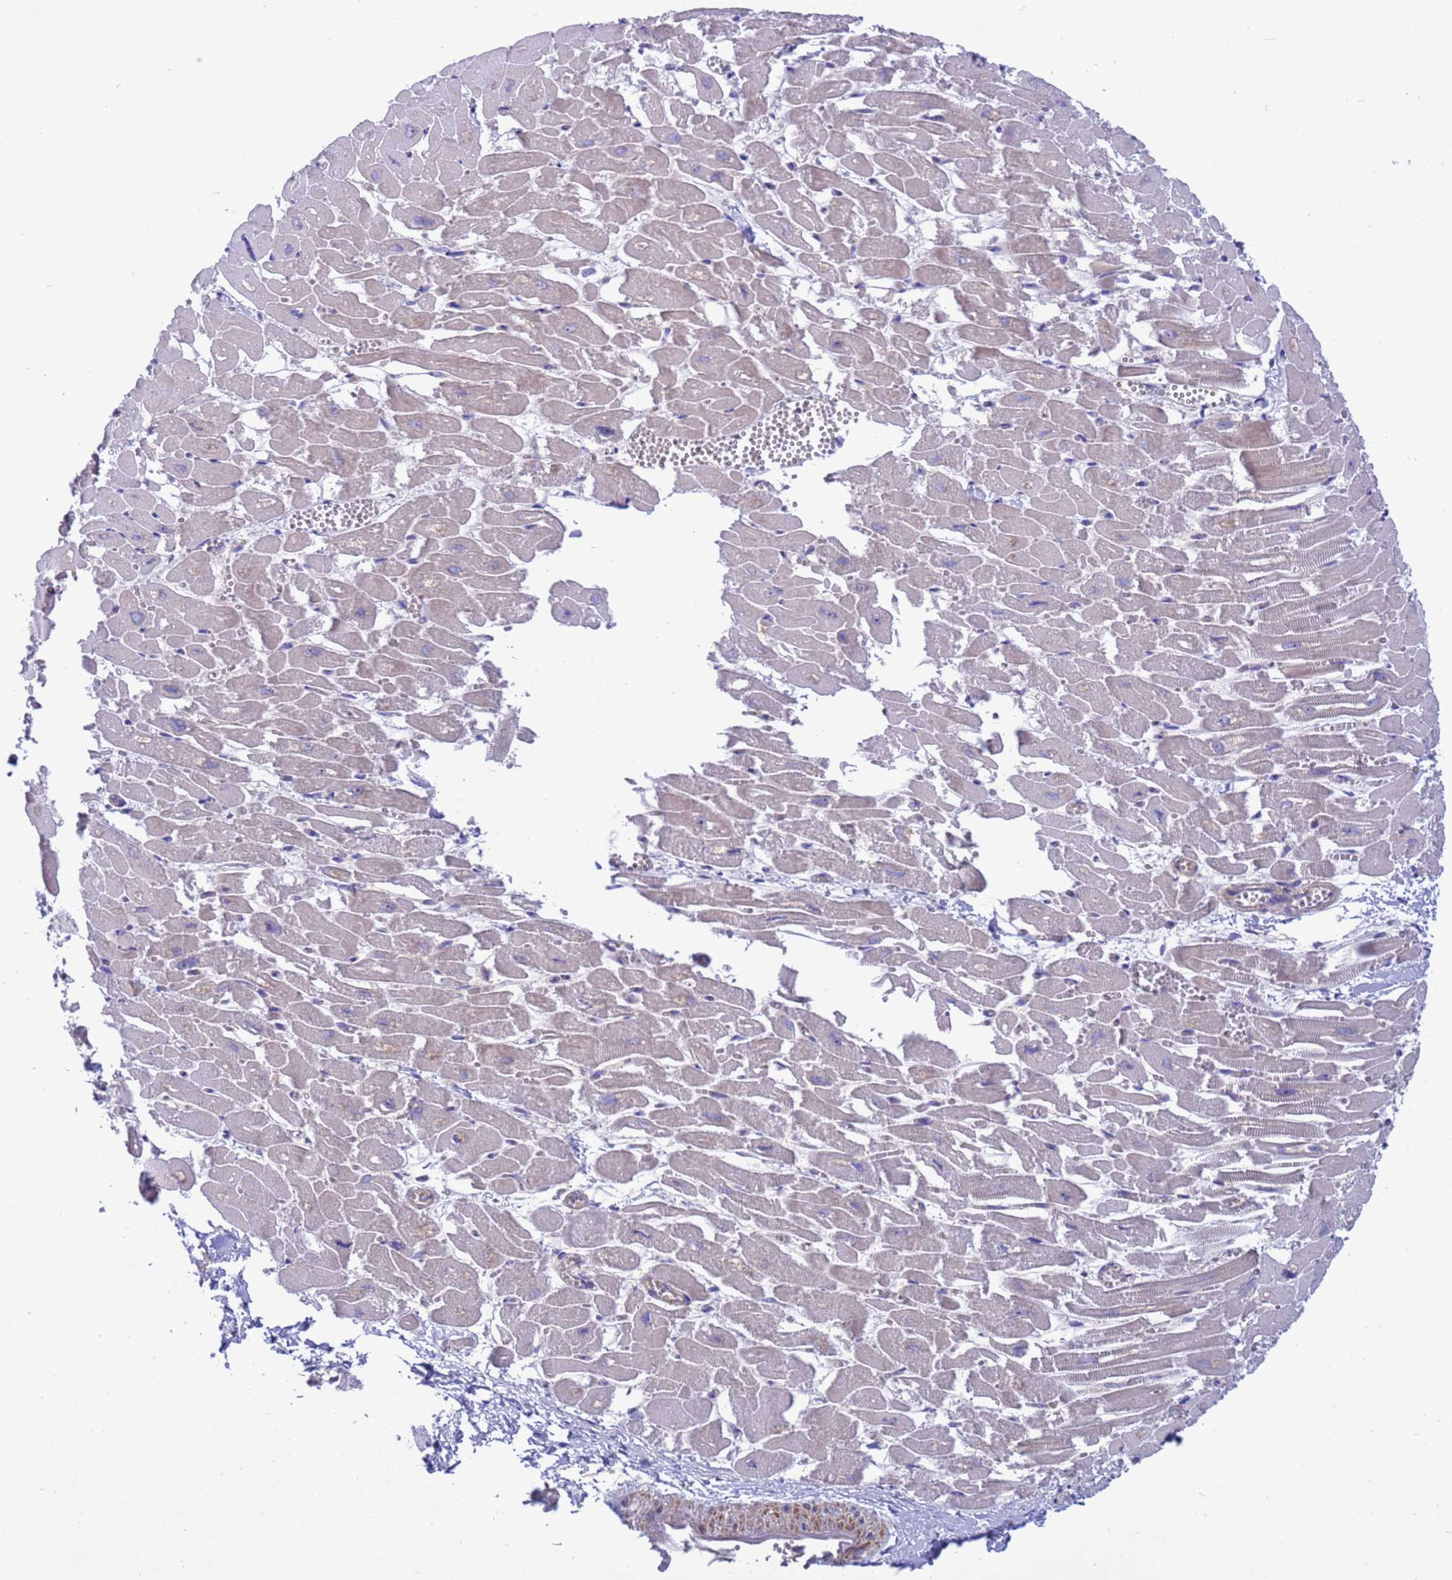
{"staining": {"intensity": "weak", "quantity": "25%-75%", "location": "cytoplasmic/membranous"}, "tissue": "heart muscle", "cell_type": "Cardiomyocytes", "image_type": "normal", "snomed": [{"axis": "morphology", "description": "Normal tissue, NOS"}, {"axis": "topography", "description": "Heart"}], "caption": "An image of human heart muscle stained for a protein shows weak cytoplasmic/membranous brown staining in cardiomyocytes. Using DAB (3,3'-diaminobenzidine) (brown) and hematoxylin (blue) stains, captured at high magnification using brightfield microscopy.", "gene": "ZNF461", "patient": {"sex": "male", "age": 54}}